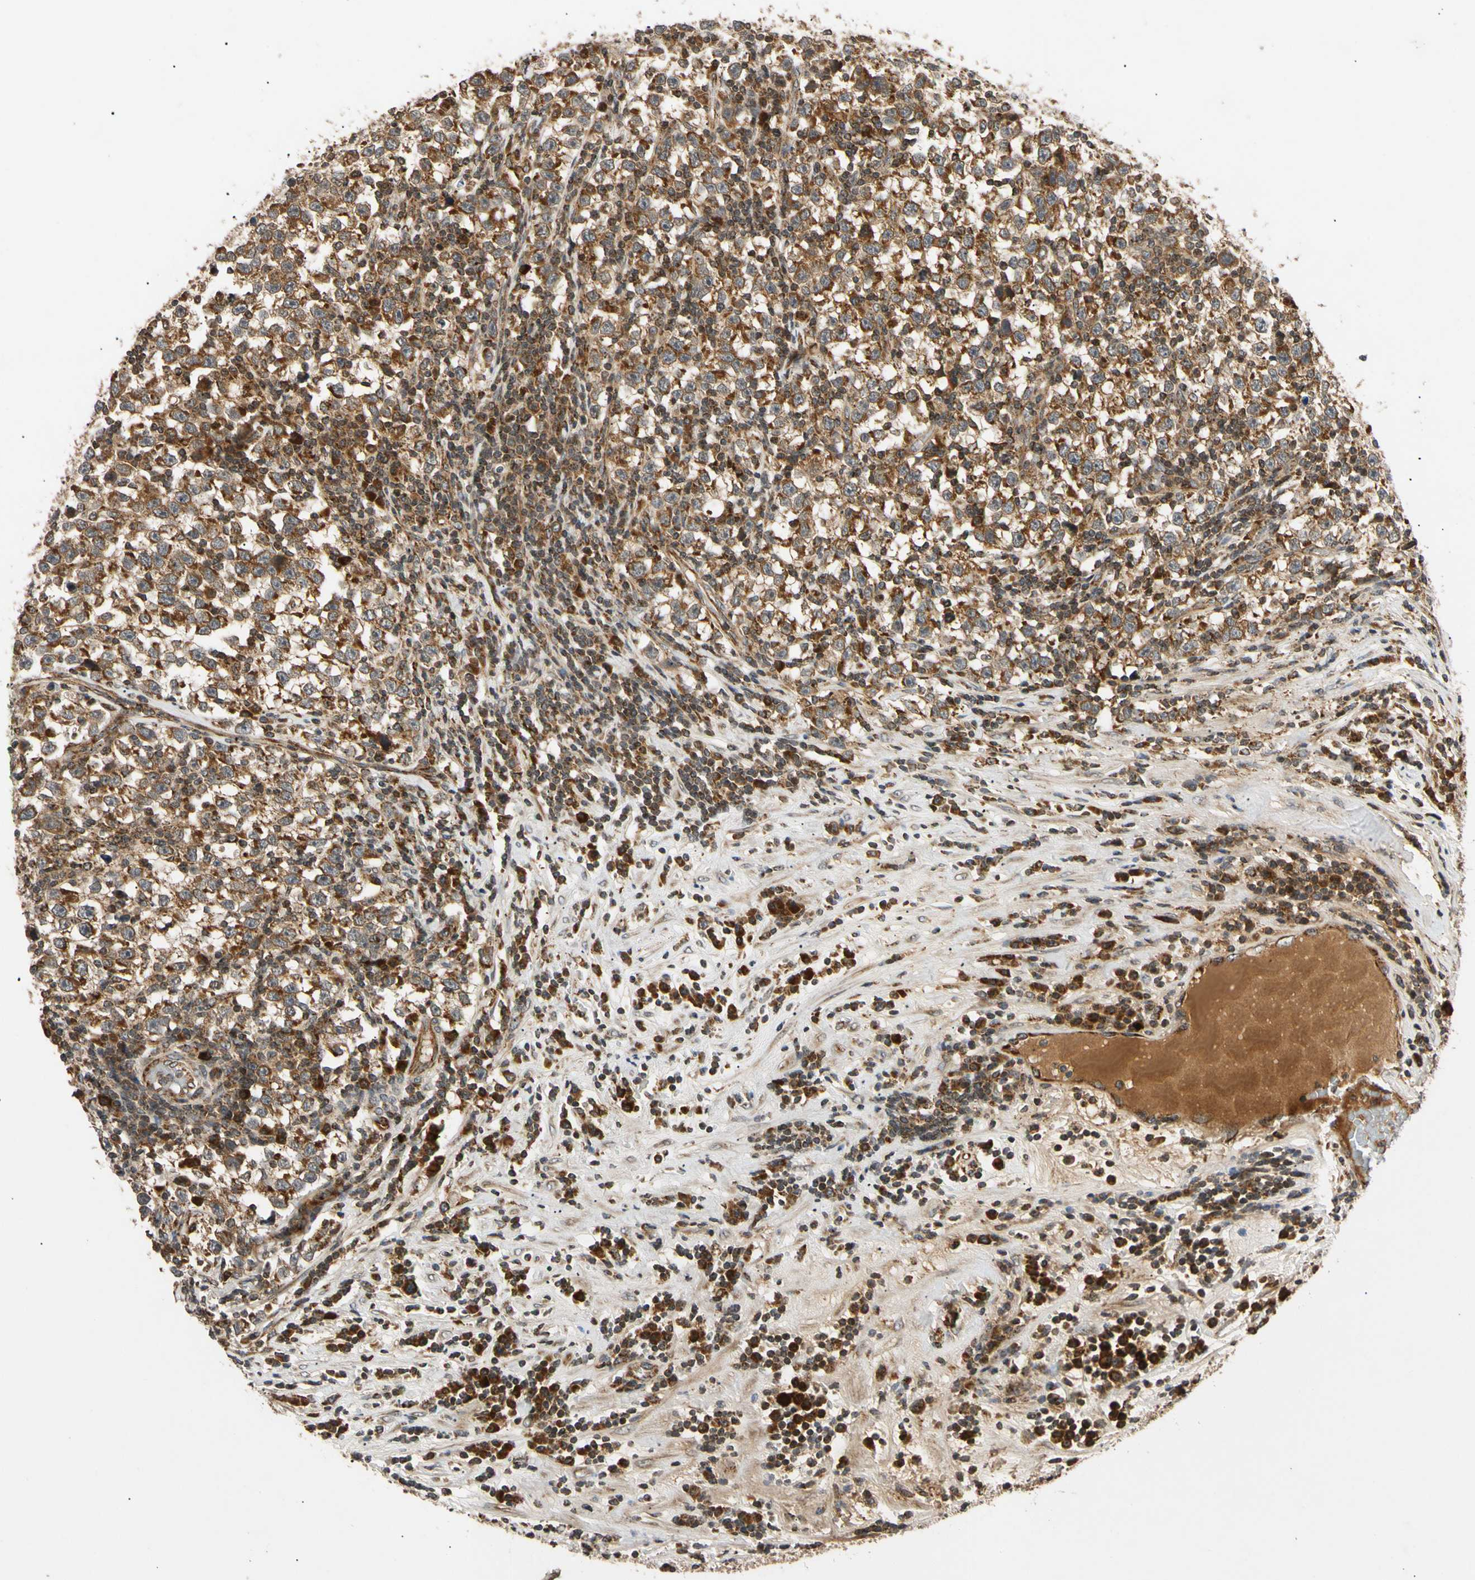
{"staining": {"intensity": "strong", "quantity": ">75%", "location": "cytoplasmic/membranous"}, "tissue": "testis cancer", "cell_type": "Tumor cells", "image_type": "cancer", "snomed": [{"axis": "morphology", "description": "Seminoma, NOS"}, {"axis": "topography", "description": "Testis"}], "caption": "The histopathology image shows a brown stain indicating the presence of a protein in the cytoplasmic/membranous of tumor cells in testis cancer.", "gene": "MRPS22", "patient": {"sex": "male", "age": 43}}